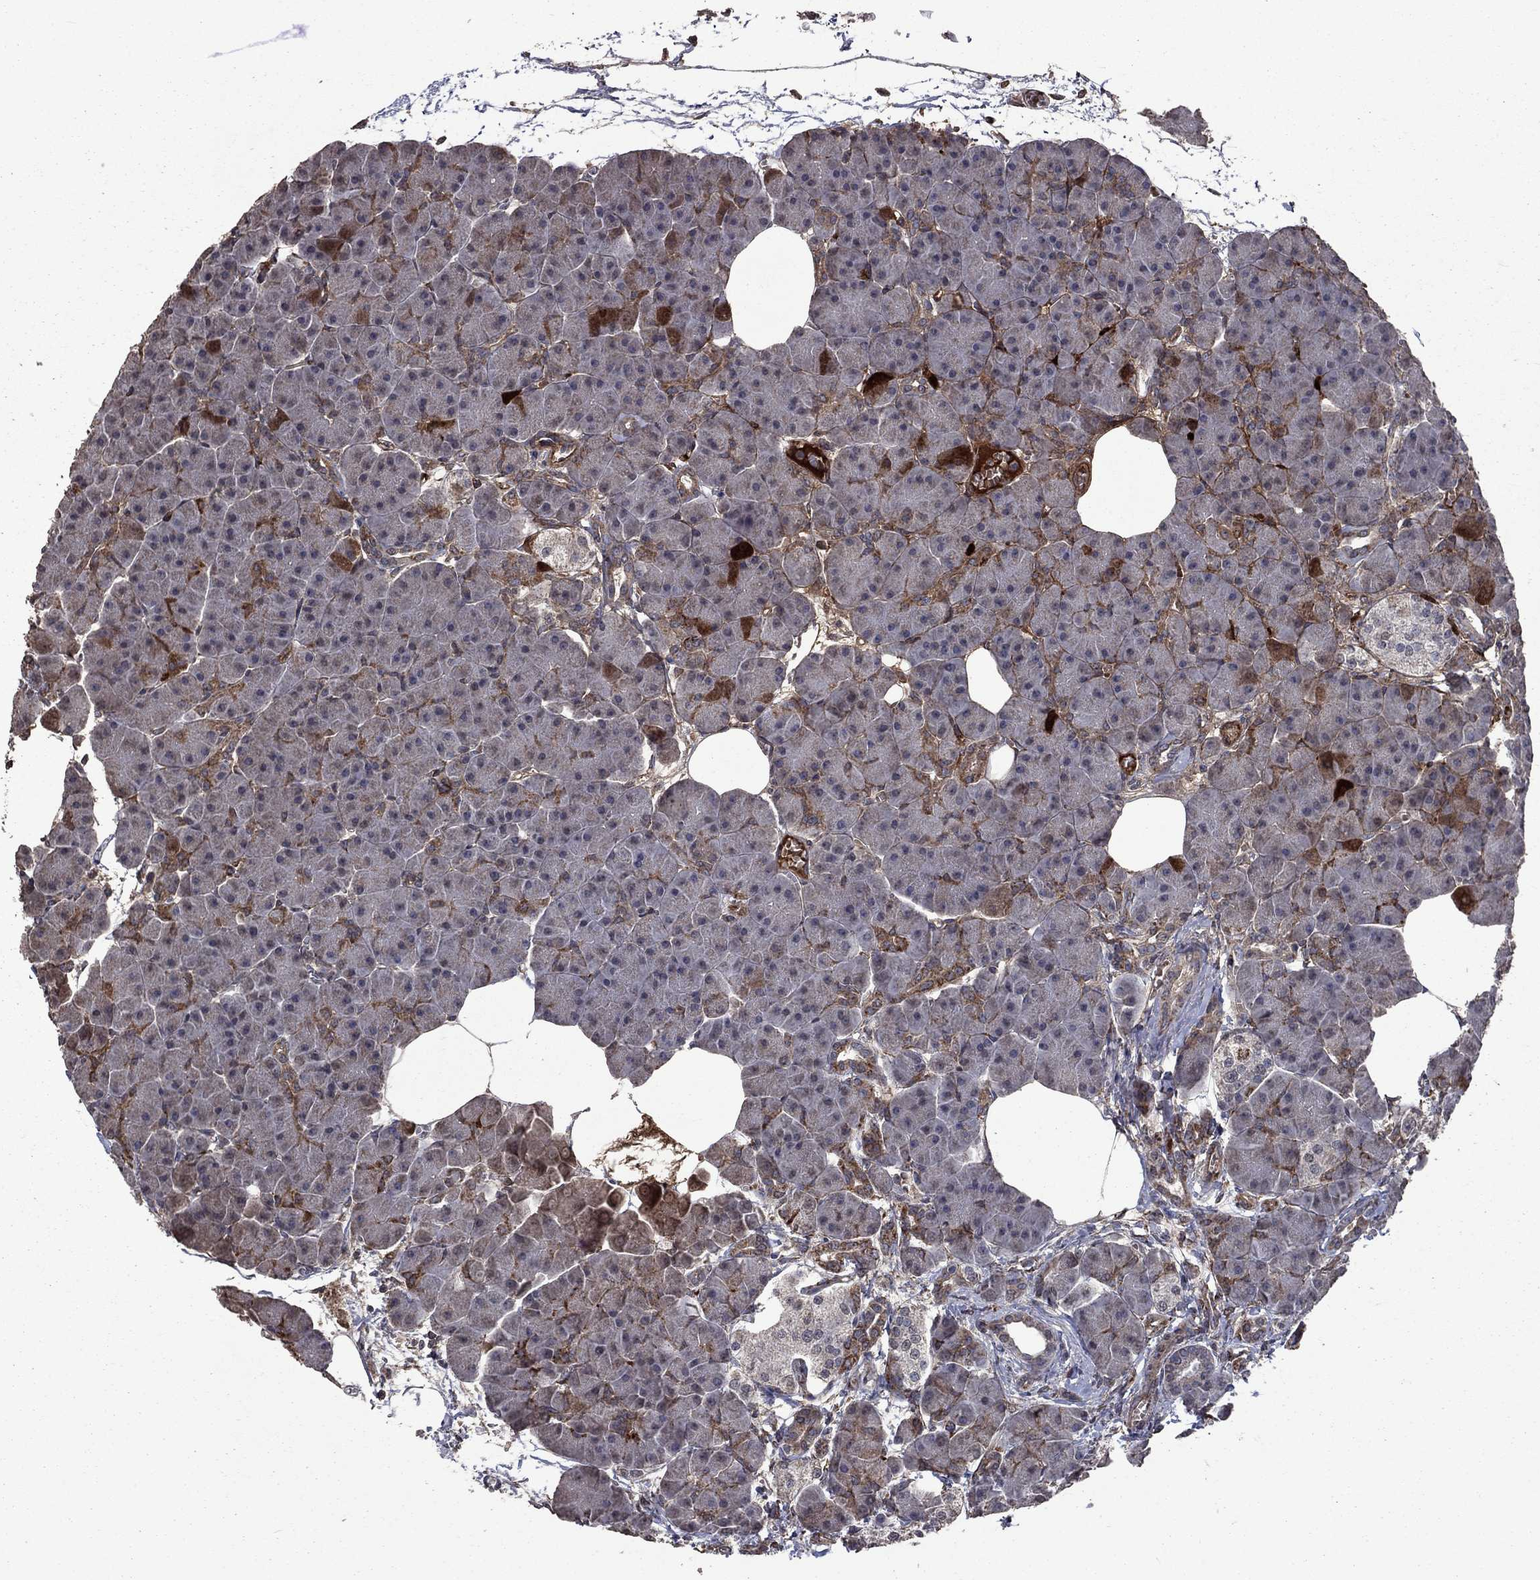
{"staining": {"intensity": "strong", "quantity": "<25%", "location": "cytoplasmic/membranous"}, "tissue": "pancreas", "cell_type": "Exocrine glandular cells", "image_type": "normal", "snomed": [{"axis": "morphology", "description": "Normal tissue, NOS"}, {"axis": "topography", "description": "Adipose tissue"}, {"axis": "topography", "description": "Pancreas"}, {"axis": "topography", "description": "Peripheral nerve tissue"}], "caption": "Immunohistochemistry (IHC) of unremarkable pancreas displays medium levels of strong cytoplasmic/membranous staining in approximately <25% of exocrine glandular cells.", "gene": "COL18A1", "patient": {"sex": "female", "age": 58}}